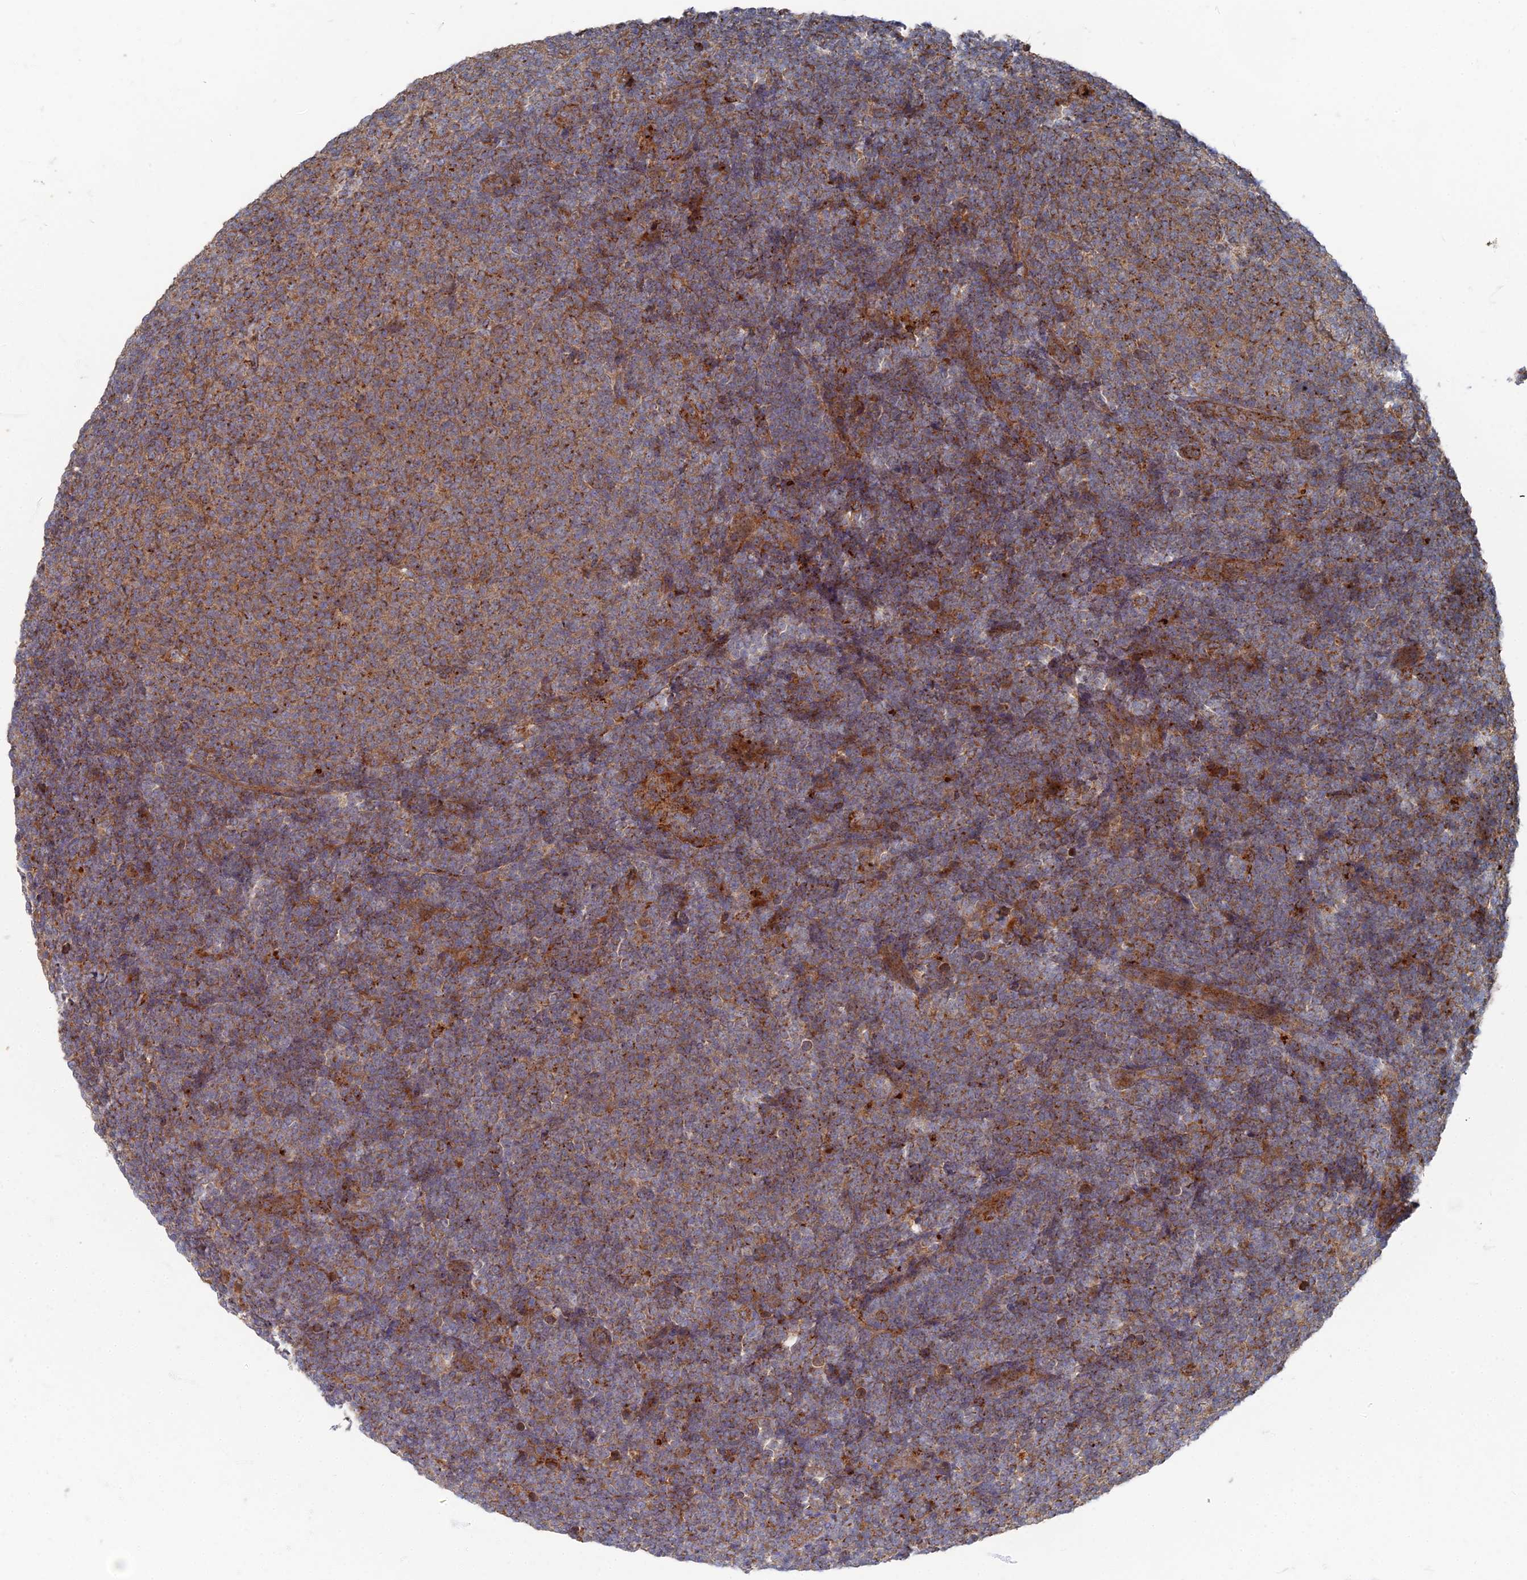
{"staining": {"intensity": "moderate", "quantity": ">75%", "location": "cytoplasmic/membranous"}, "tissue": "lymphoma", "cell_type": "Tumor cells", "image_type": "cancer", "snomed": [{"axis": "morphology", "description": "Malignant lymphoma, non-Hodgkin's type, Low grade"}, {"axis": "topography", "description": "Lymph node"}], "caption": "This image reveals lymphoma stained with immunohistochemistry (IHC) to label a protein in brown. The cytoplasmic/membranous of tumor cells show moderate positivity for the protein. Nuclei are counter-stained blue.", "gene": "PPCDC", "patient": {"sex": "male", "age": 66}}